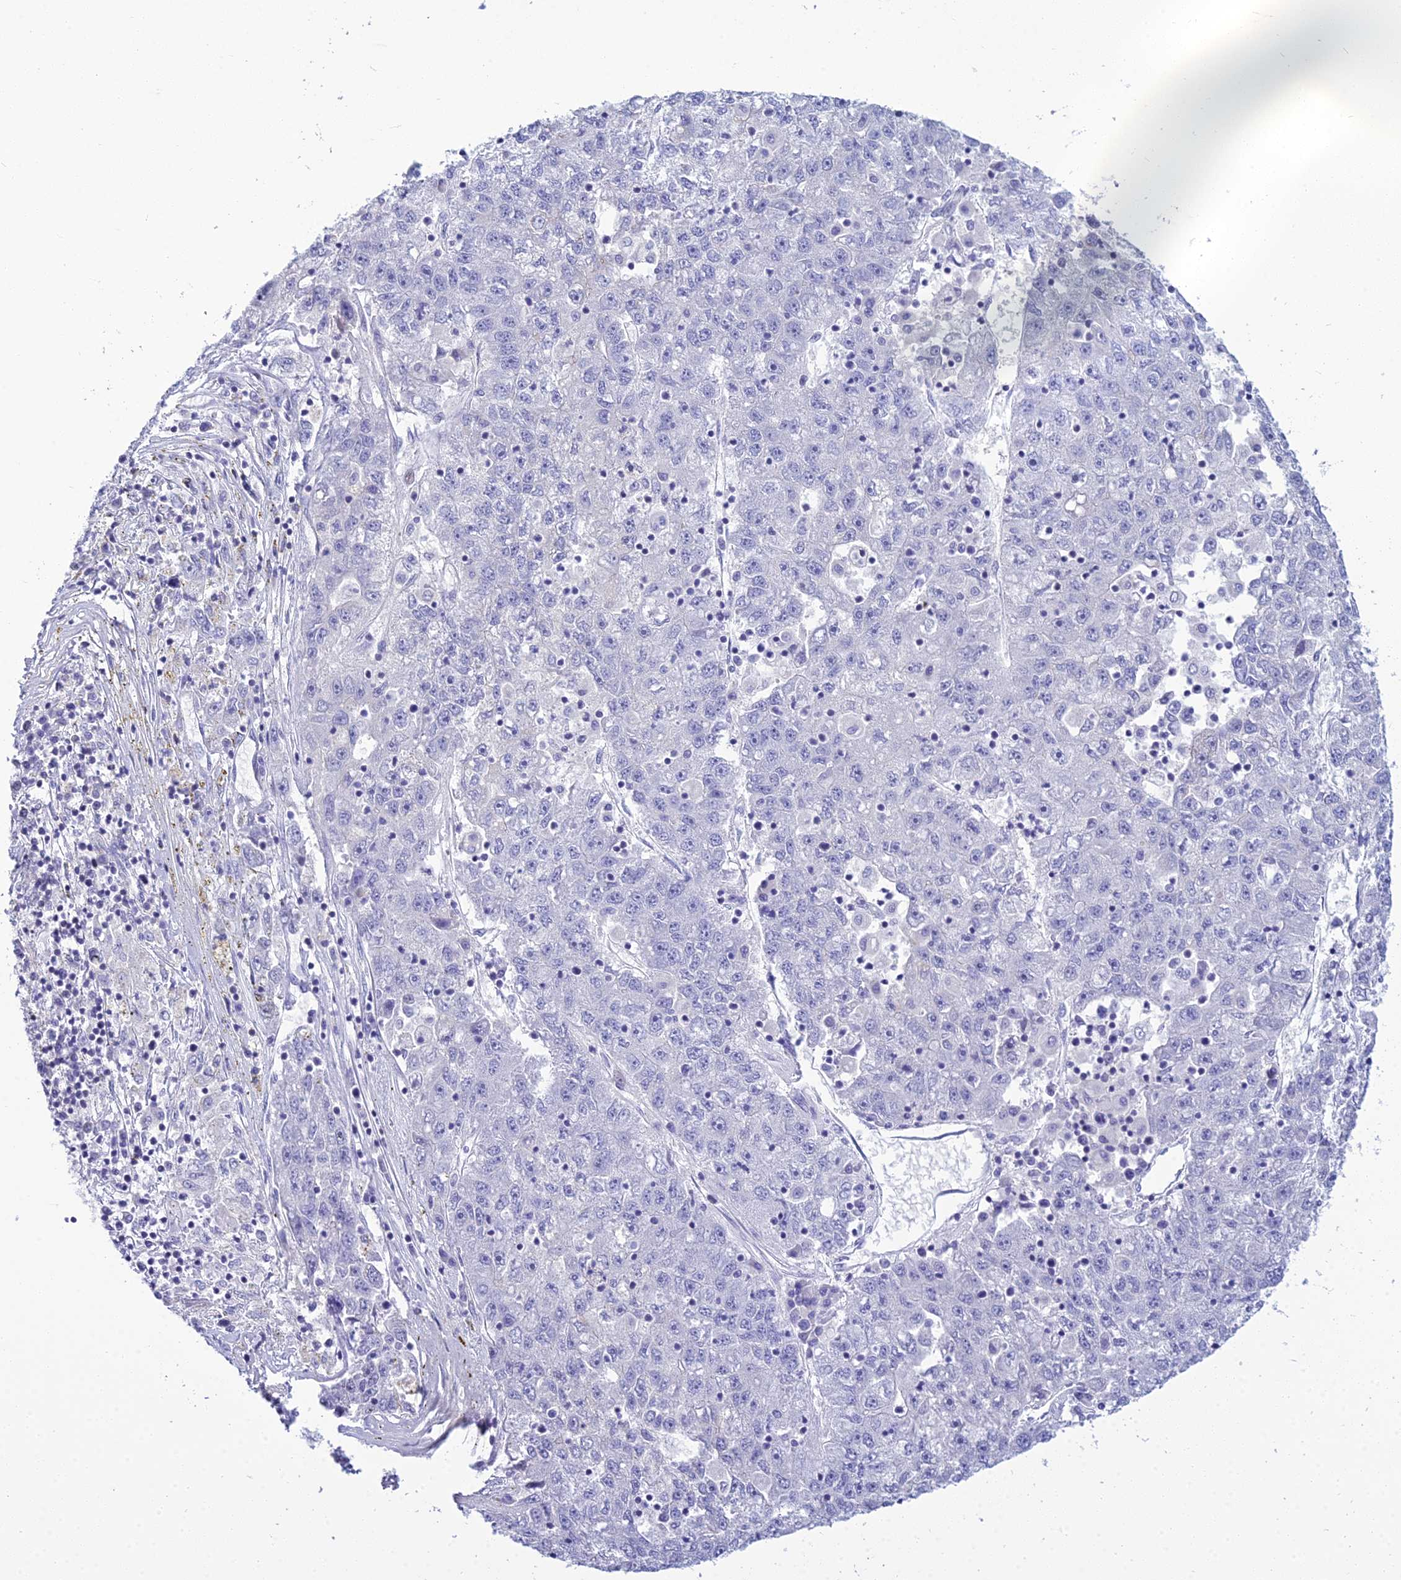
{"staining": {"intensity": "negative", "quantity": "none", "location": "none"}, "tissue": "liver cancer", "cell_type": "Tumor cells", "image_type": "cancer", "snomed": [{"axis": "morphology", "description": "Carcinoma, Hepatocellular, NOS"}, {"axis": "topography", "description": "Liver"}], "caption": "This is a photomicrograph of immunohistochemistry staining of hepatocellular carcinoma (liver), which shows no positivity in tumor cells.", "gene": "ZMIZ1", "patient": {"sex": "male", "age": 49}}